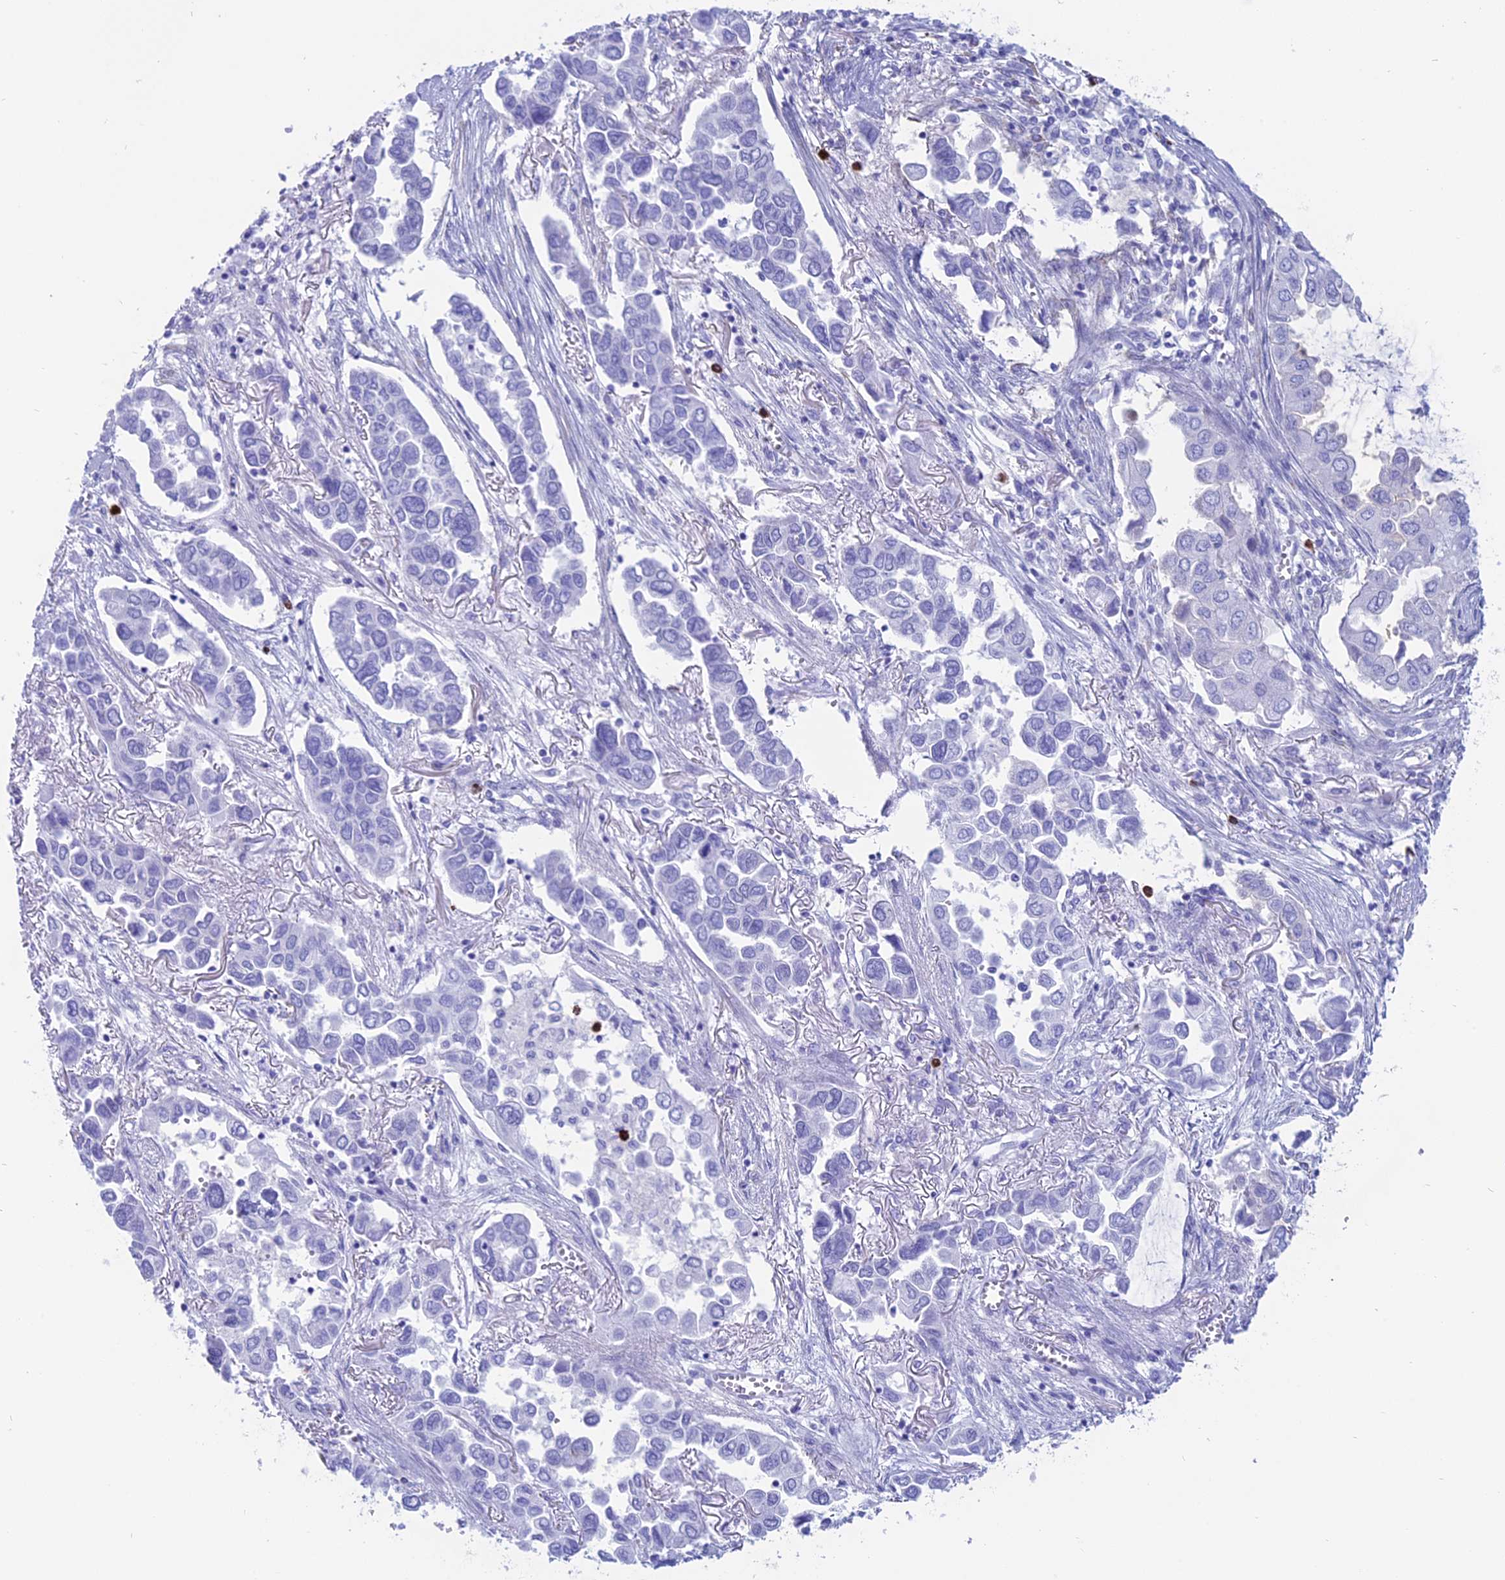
{"staining": {"intensity": "negative", "quantity": "none", "location": "none"}, "tissue": "lung cancer", "cell_type": "Tumor cells", "image_type": "cancer", "snomed": [{"axis": "morphology", "description": "Adenocarcinoma, NOS"}, {"axis": "topography", "description": "Lung"}], "caption": "Adenocarcinoma (lung) was stained to show a protein in brown. There is no significant expression in tumor cells.", "gene": "OR2AE1", "patient": {"sex": "female", "age": 76}}